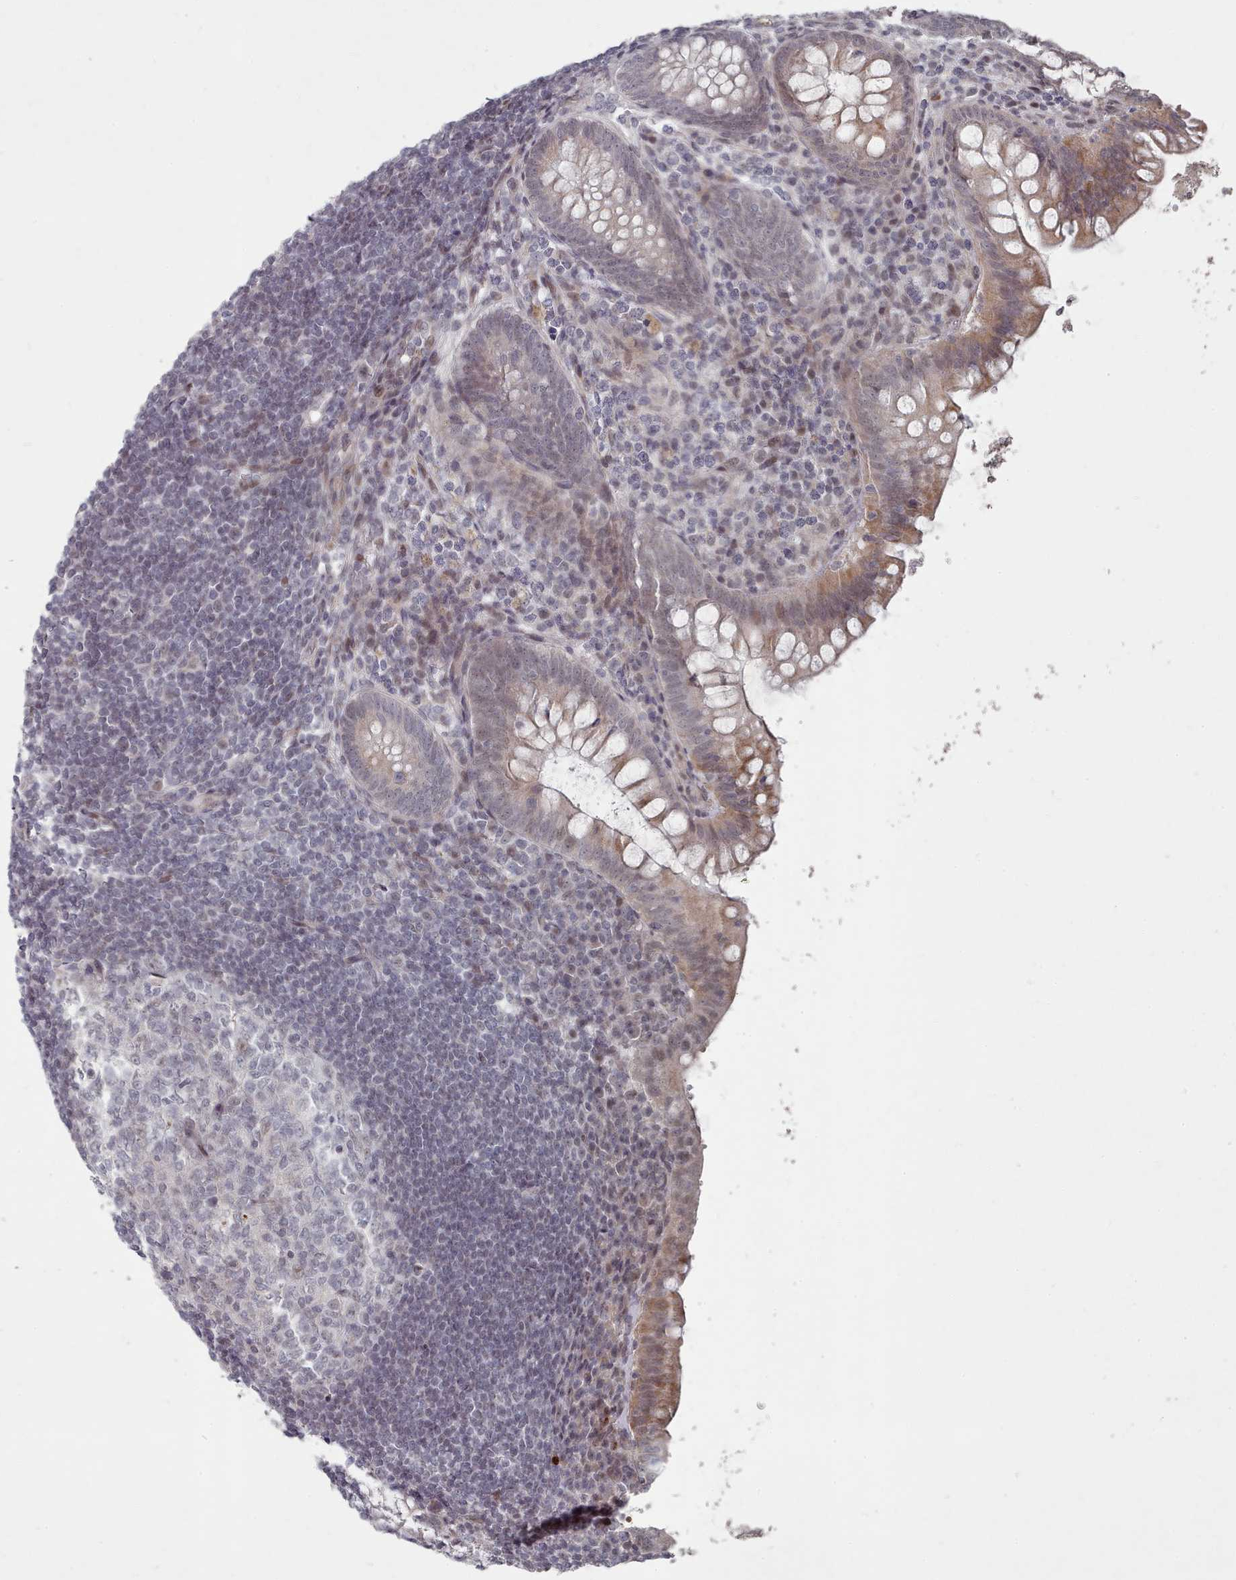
{"staining": {"intensity": "moderate", "quantity": "25%-75%", "location": "cytoplasmic/membranous"}, "tissue": "appendix", "cell_type": "Glandular cells", "image_type": "normal", "snomed": [{"axis": "morphology", "description": "Normal tissue, NOS"}, {"axis": "topography", "description": "Appendix"}], "caption": "This histopathology image demonstrates immunohistochemistry (IHC) staining of benign appendix, with medium moderate cytoplasmic/membranous staining in about 25%-75% of glandular cells.", "gene": "CPSF4", "patient": {"sex": "female", "age": 33}}